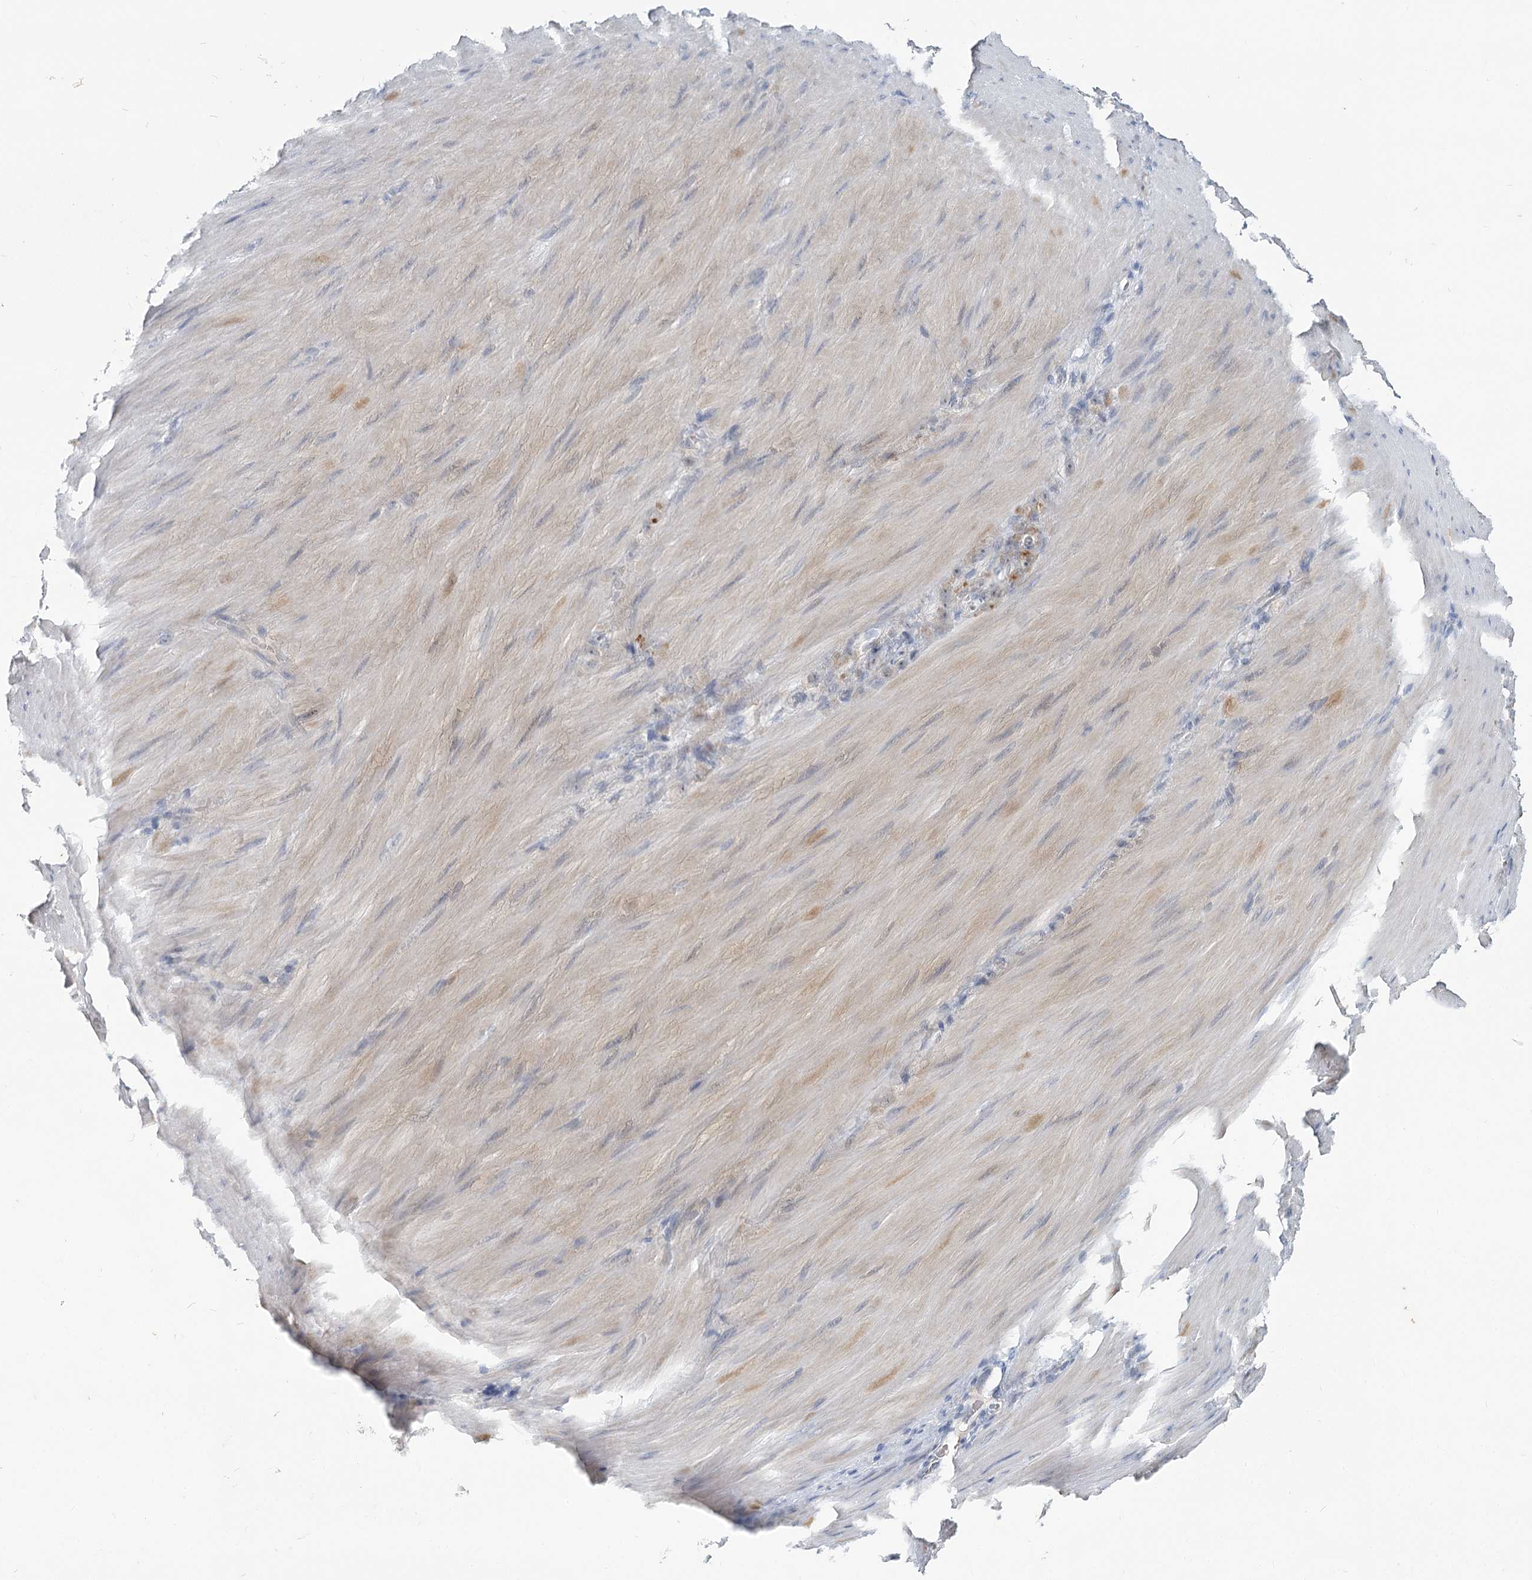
{"staining": {"intensity": "moderate", "quantity": "<25%", "location": "cytoplasmic/membranous"}, "tissue": "stomach cancer", "cell_type": "Tumor cells", "image_type": "cancer", "snomed": [{"axis": "morphology", "description": "Normal tissue, NOS"}, {"axis": "morphology", "description": "Adenocarcinoma, NOS"}, {"axis": "topography", "description": "Stomach"}], "caption": "Brown immunohistochemical staining in adenocarcinoma (stomach) shows moderate cytoplasmic/membranous positivity in about <25% of tumor cells.", "gene": "SLC9A3", "patient": {"sex": "male", "age": 82}}